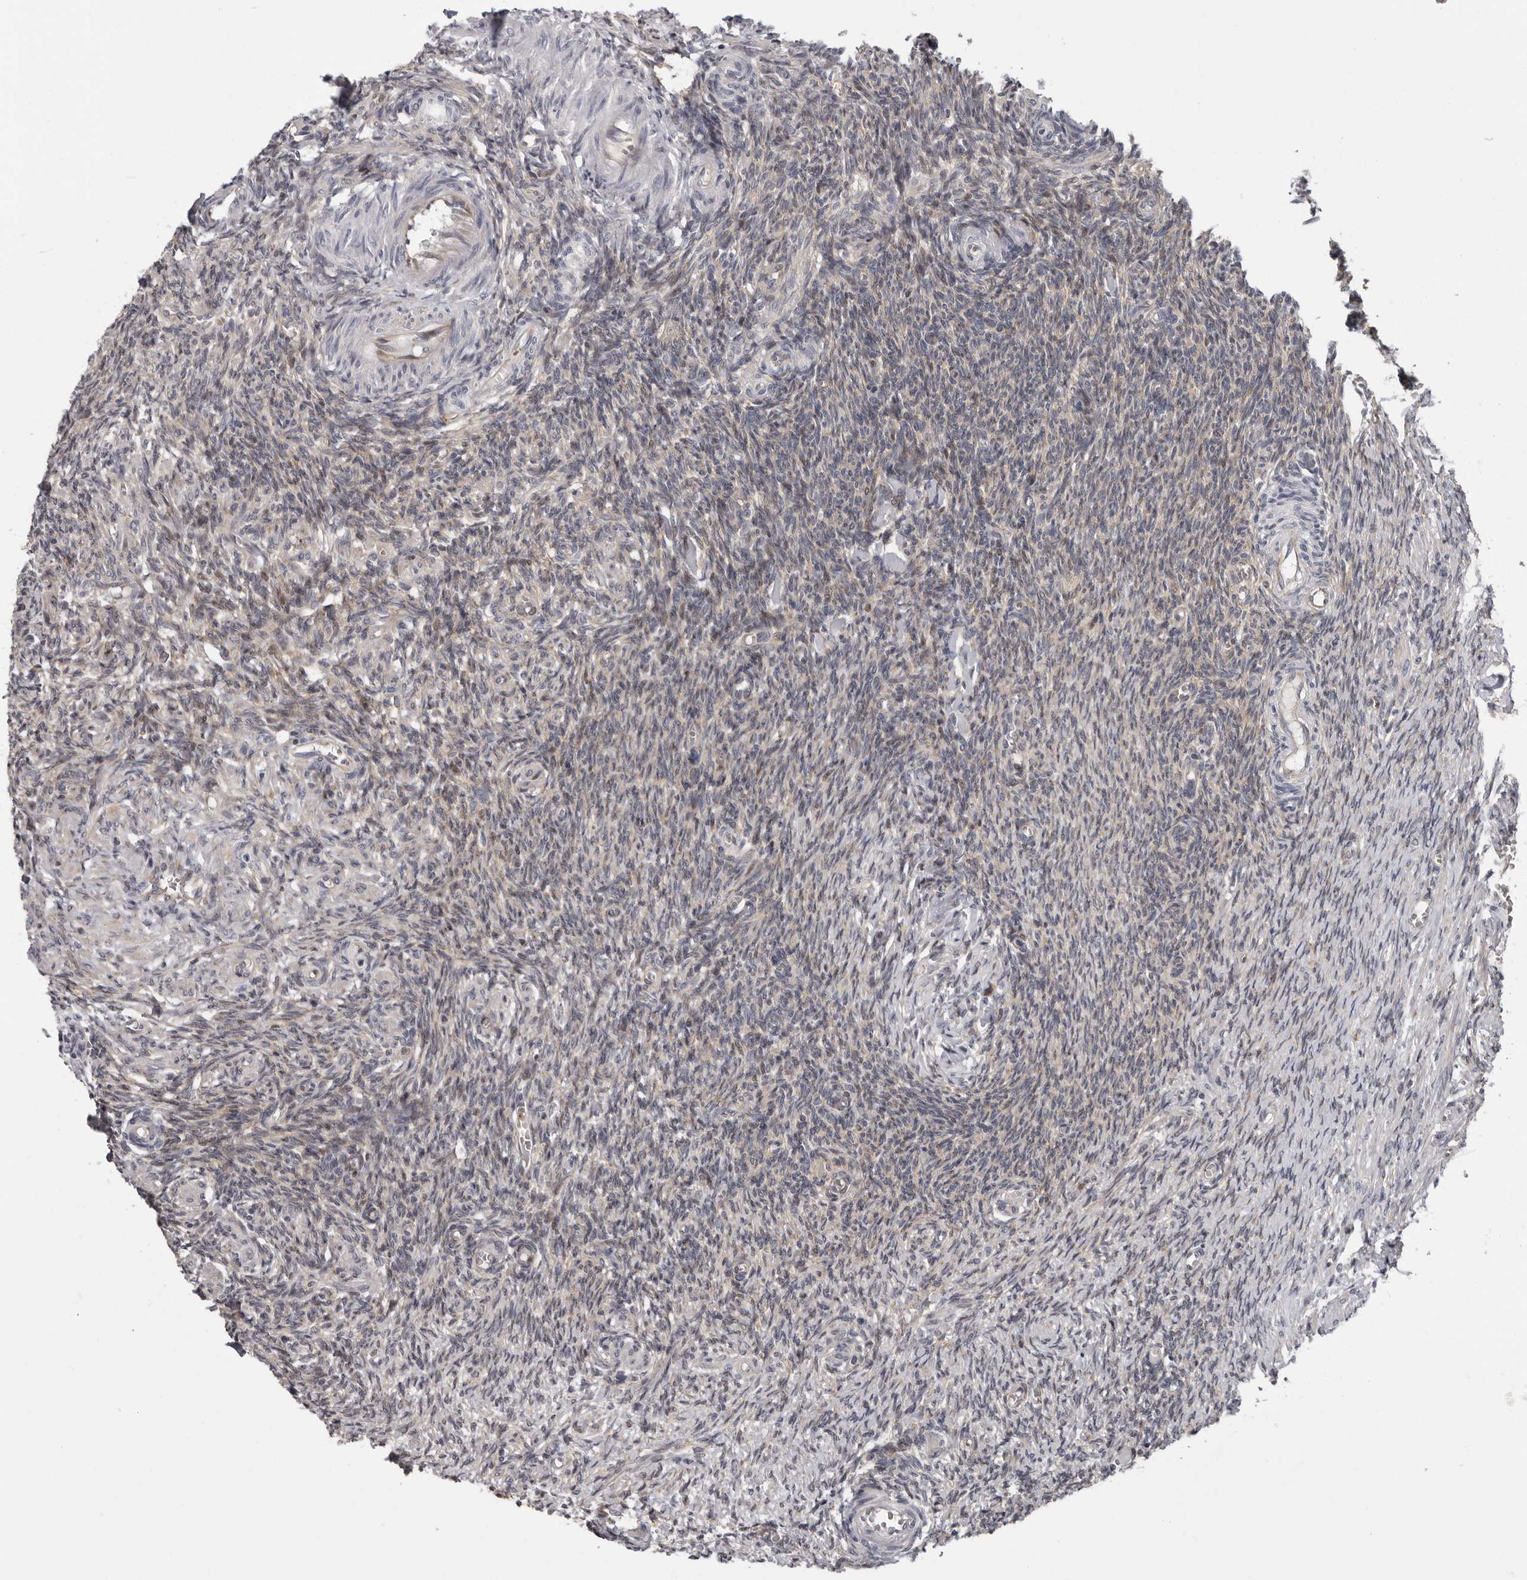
{"staining": {"intensity": "negative", "quantity": "none", "location": "none"}, "tissue": "ovary", "cell_type": "Follicle cells", "image_type": "normal", "snomed": [{"axis": "morphology", "description": "Normal tissue, NOS"}, {"axis": "topography", "description": "Ovary"}], "caption": "IHC photomicrograph of benign ovary stained for a protein (brown), which demonstrates no positivity in follicle cells. Brightfield microscopy of IHC stained with DAB (3,3'-diaminobenzidine) (brown) and hematoxylin (blue), captured at high magnification.", "gene": "FGFR4", "patient": {"sex": "female", "age": 27}}